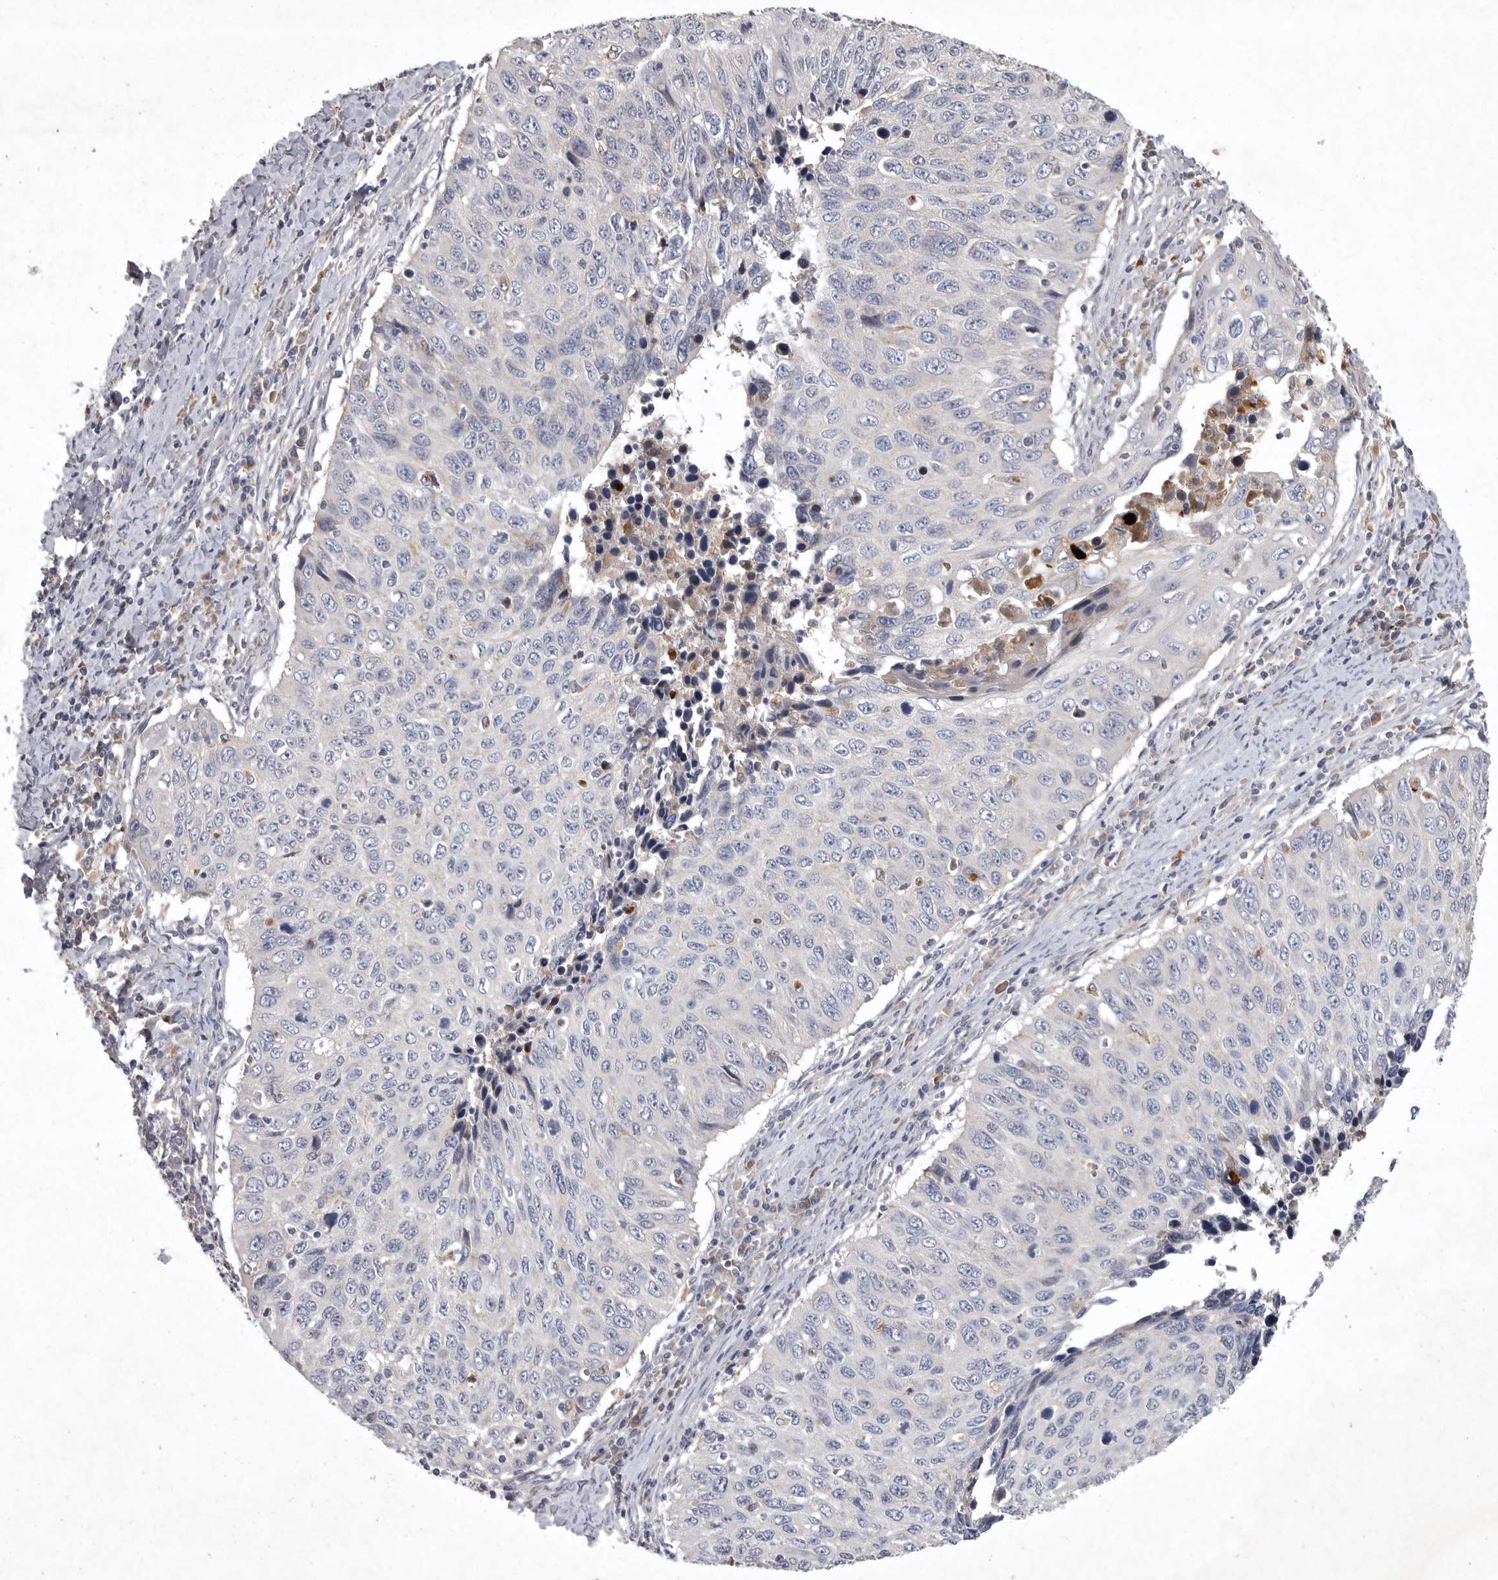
{"staining": {"intensity": "negative", "quantity": "none", "location": "none"}, "tissue": "cervical cancer", "cell_type": "Tumor cells", "image_type": "cancer", "snomed": [{"axis": "morphology", "description": "Squamous cell carcinoma, NOS"}, {"axis": "topography", "description": "Cervix"}], "caption": "Protein analysis of cervical squamous cell carcinoma displays no significant positivity in tumor cells.", "gene": "LAMTOR3", "patient": {"sex": "female", "age": 53}}